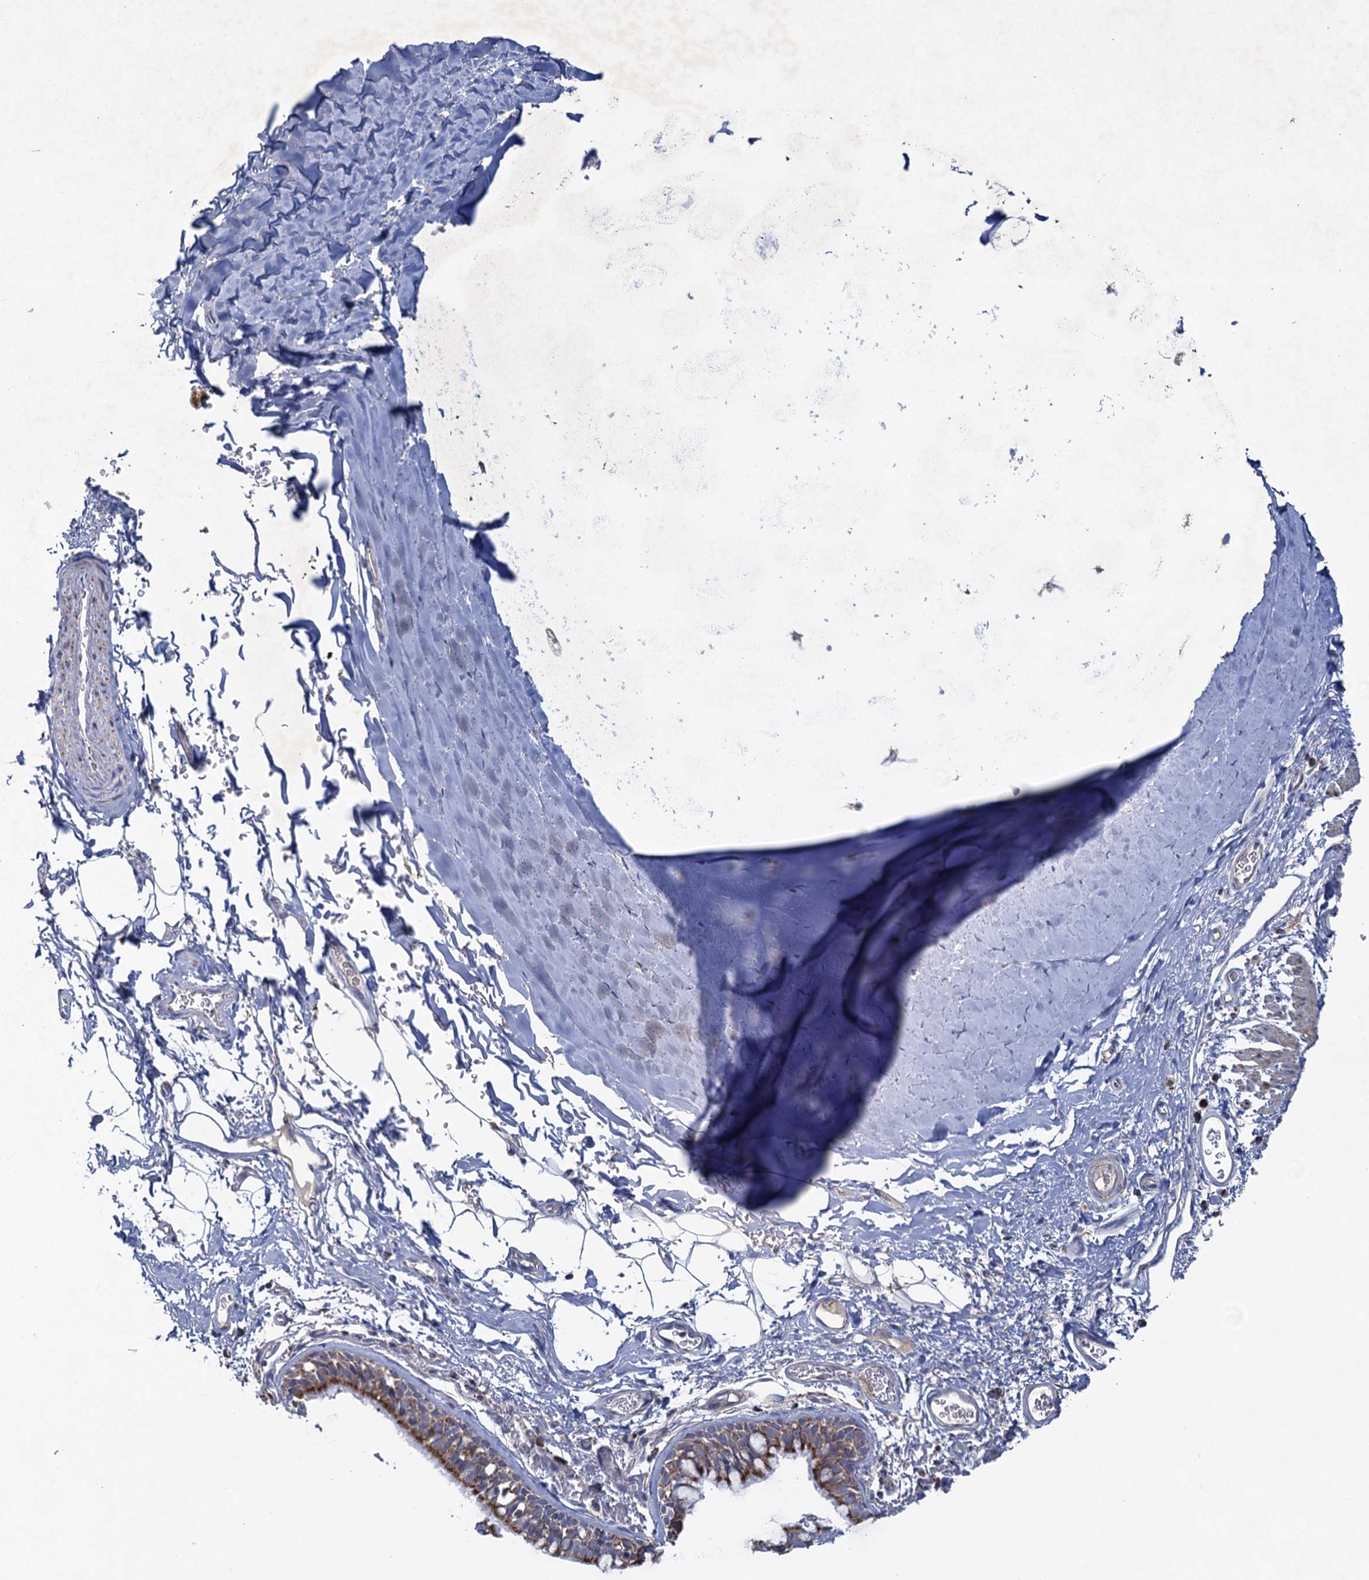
{"staining": {"intensity": "moderate", "quantity": "25%-75%", "location": "cytoplasmic/membranous"}, "tissue": "bronchus", "cell_type": "Respiratory epithelial cells", "image_type": "normal", "snomed": [{"axis": "morphology", "description": "Normal tissue, NOS"}, {"axis": "topography", "description": "Bronchus"}], "caption": "This is an image of IHC staining of normal bronchus, which shows moderate staining in the cytoplasmic/membranous of respiratory epithelial cells.", "gene": "GTPBP3", "patient": {"sex": "male", "age": 65}}